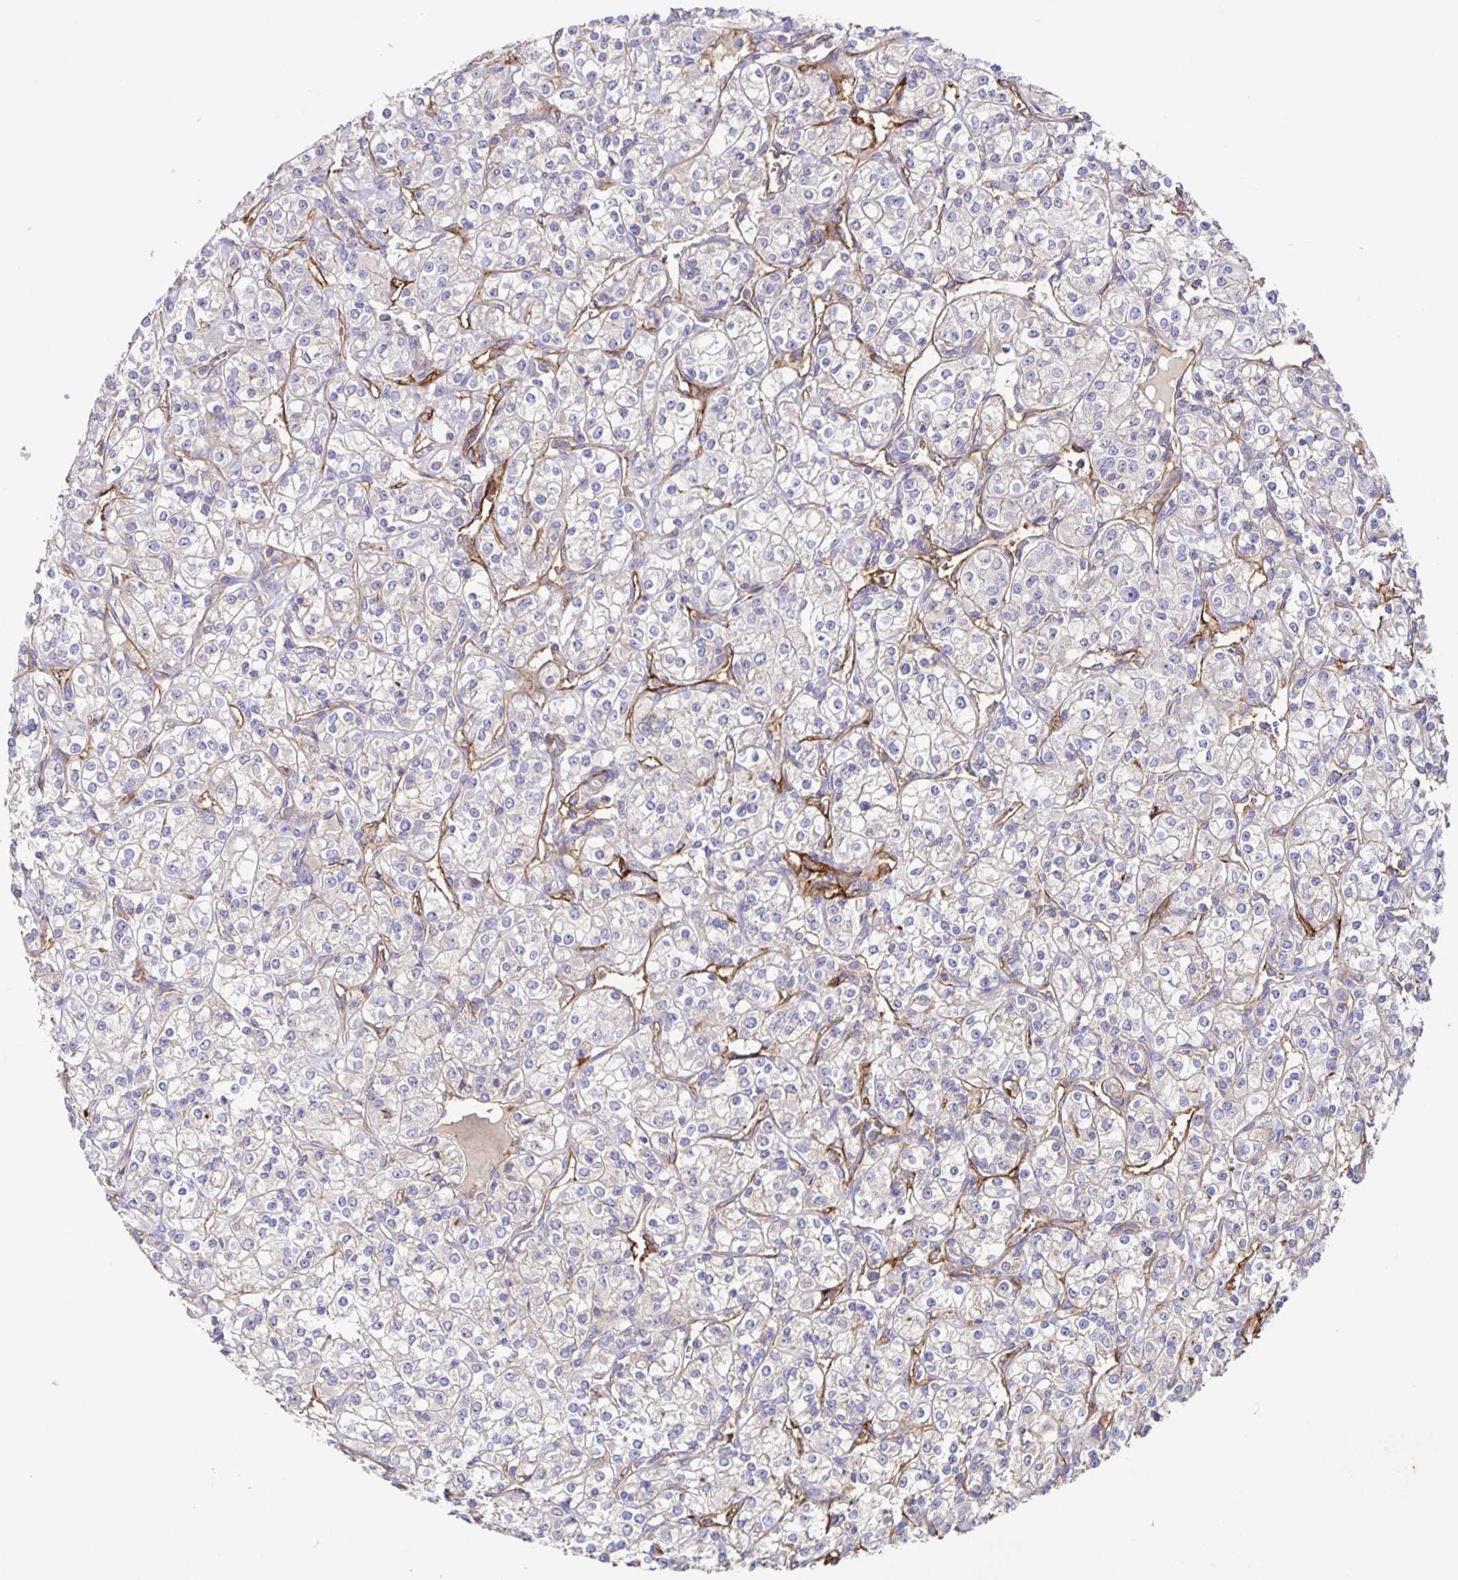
{"staining": {"intensity": "negative", "quantity": "none", "location": "none"}, "tissue": "renal cancer", "cell_type": "Tumor cells", "image_type": "cancer", "snomed": [{"axis": "morphology", "description": "Adenocarcinoma, NOS"}, {"axis": "topography", "description": "Kidney"}], "caption": "Immunohistochemical staining of adenocarcinoma (renal) displays no significant positivity in tumor cells.", "gene": "ITGA2", "patient": {"sex": "male", "age": 77}}